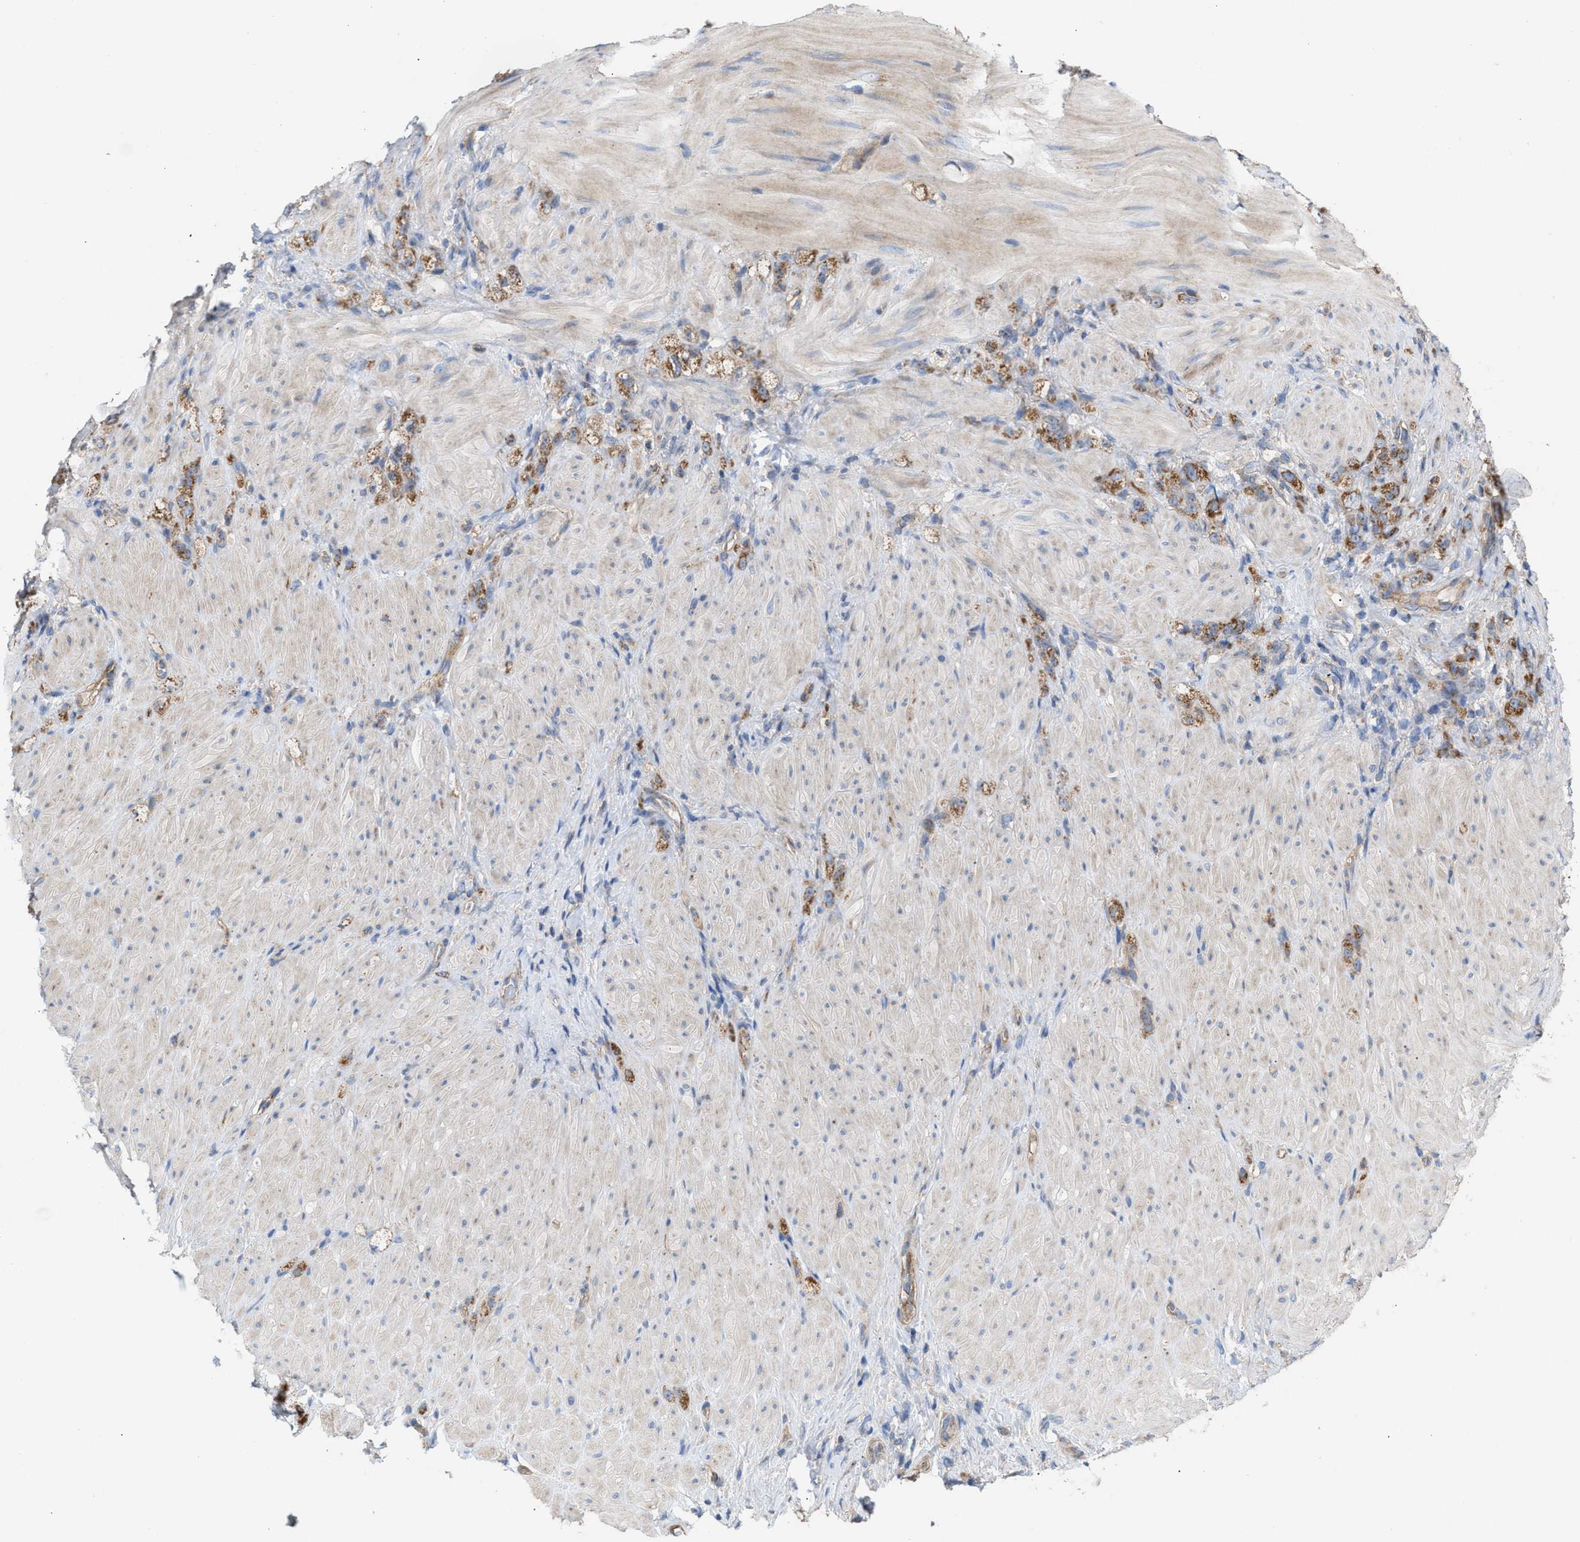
{"staining": {"intensity": "moderate", "quantity": ">75%", "location": "cytoplasmic/membranous"}, "tissue": "stomach cancer", "cell_type": "Tumor cells", "image_type": "cancer", "snomed": [{"axis": "morphology", "description": "Normal tissue, NOS"}, {"axis": "morphology", "description": "Adenocarcinoma, NOS"}, {"axis": "topography", "description": "Stomach"}], "caption": "High-magnification brightfield microscopy of adenocarcinoma (stomach) stained with DAB (brown) and counterstained with hematoxylin (blue). tumor cells exhibit moderate cytoplasmic/membranous expression is present in approximately>75% of cells.", "gene": "OXSM", "patient": {"sex": "male", "age": 82}}